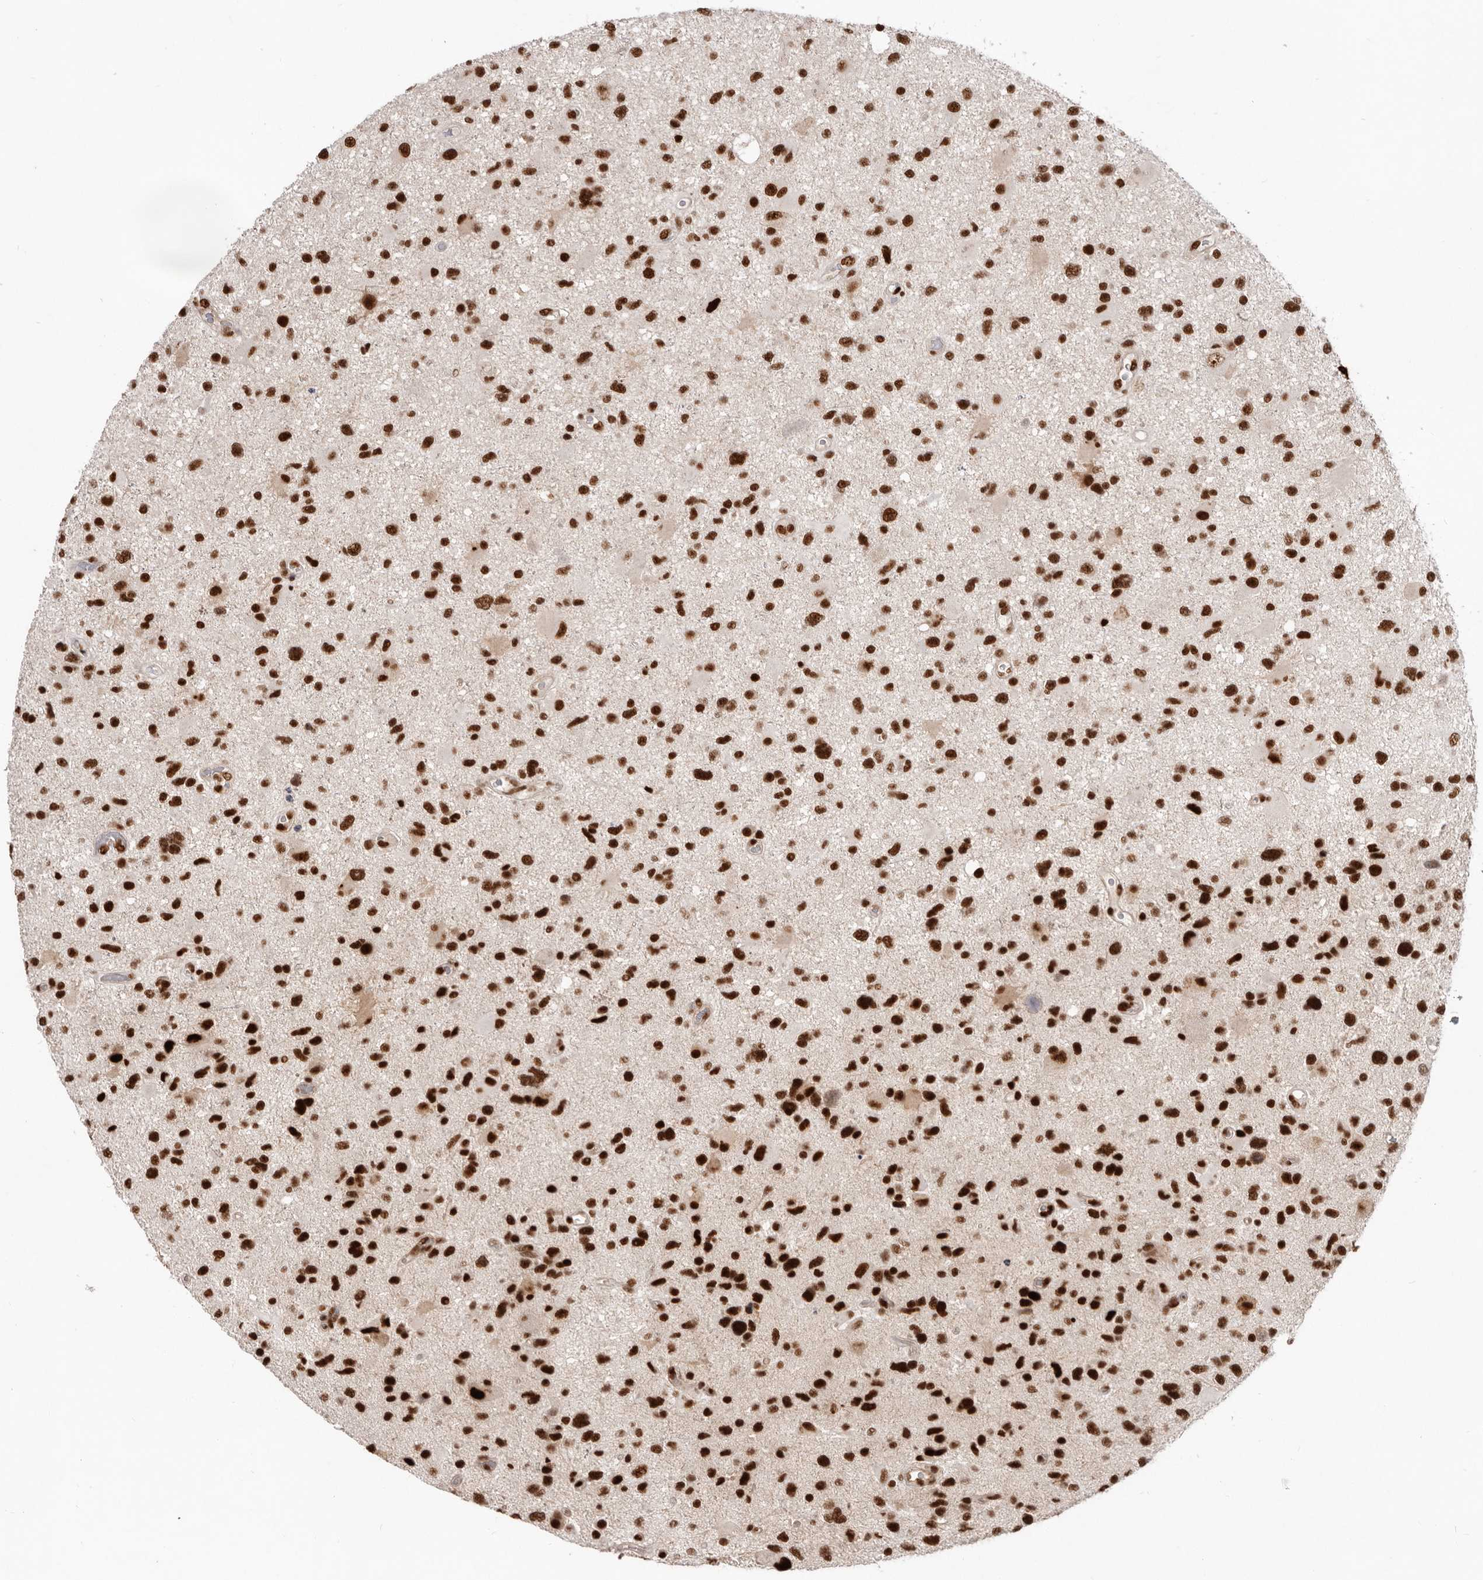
{"staining": {"intensity": "strong", "quantity": ">75%", "location": "nuclear"}, "tissue": "glioma", "cell_type": "Tumor cells", "image_type": "cancer", "snomed": [{"axis": "morphology", "description": "Glioma, malignant, High grade"}, {"axis": "topography", "description": "Brain"}], "caption": "Human high-grade glioma (malignant) stained with a protein marker demonstrates strong staining in tumor cells.", "gene": "CHTOP", "patient": {"sex": "male", "age": 33}}